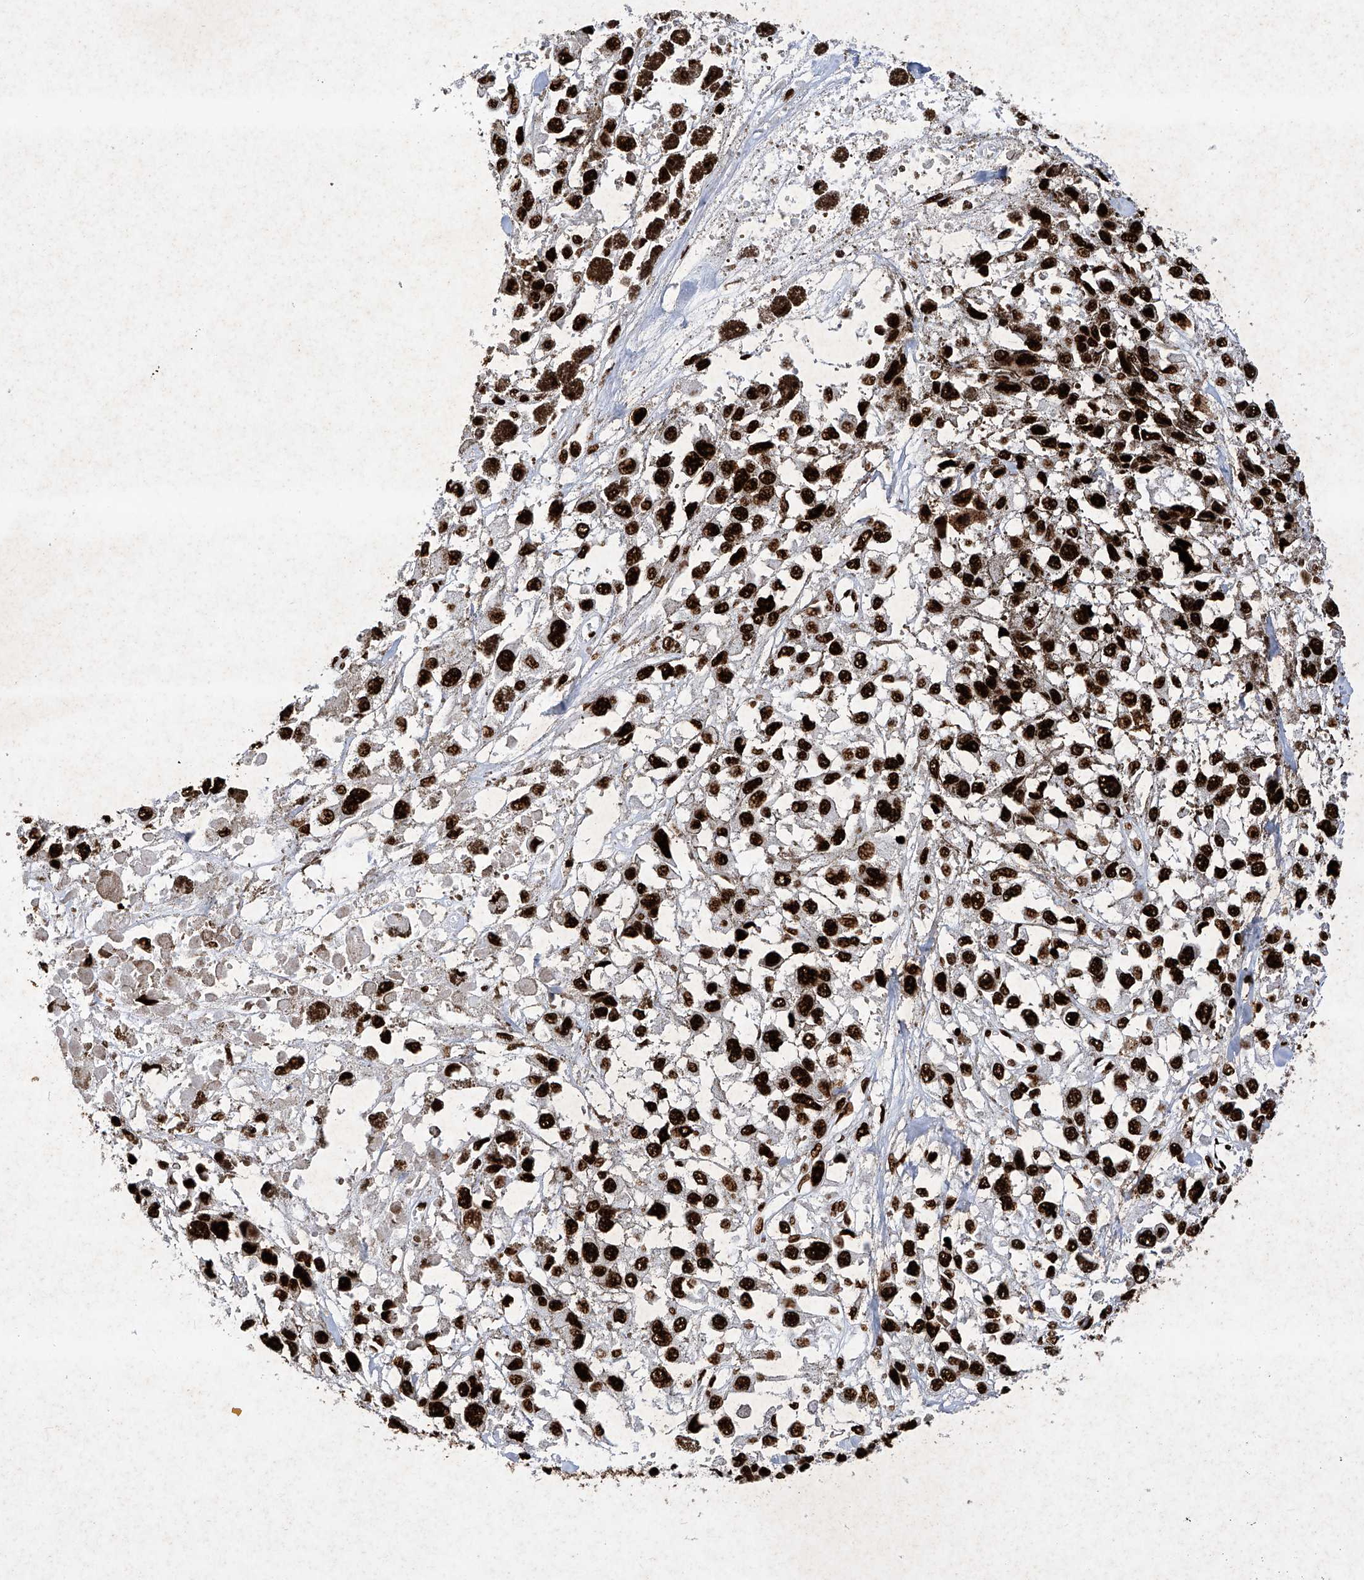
{"staining": {"intensity": "strong", "quantity": ">75%", "location": "nuclear"}, "tissue": "melanoma", "cell_type": "Tumor cells", "image_type": "cancer", "snomed": [{"axis": "morphology", "description": "Malignant melanoma, Metastatic site"}, {"axis": "topography", "description": "Lymph node"}], "caption": "Melanoma stained with DAB (3,3'-diaminobenzidine) immunohistochemistry (IHC) reveals high levels of strong nuclear staining in about >75% of tumor cells.", "gene": "SRSF6", "patient": {"sex": "male", "age": 59}}